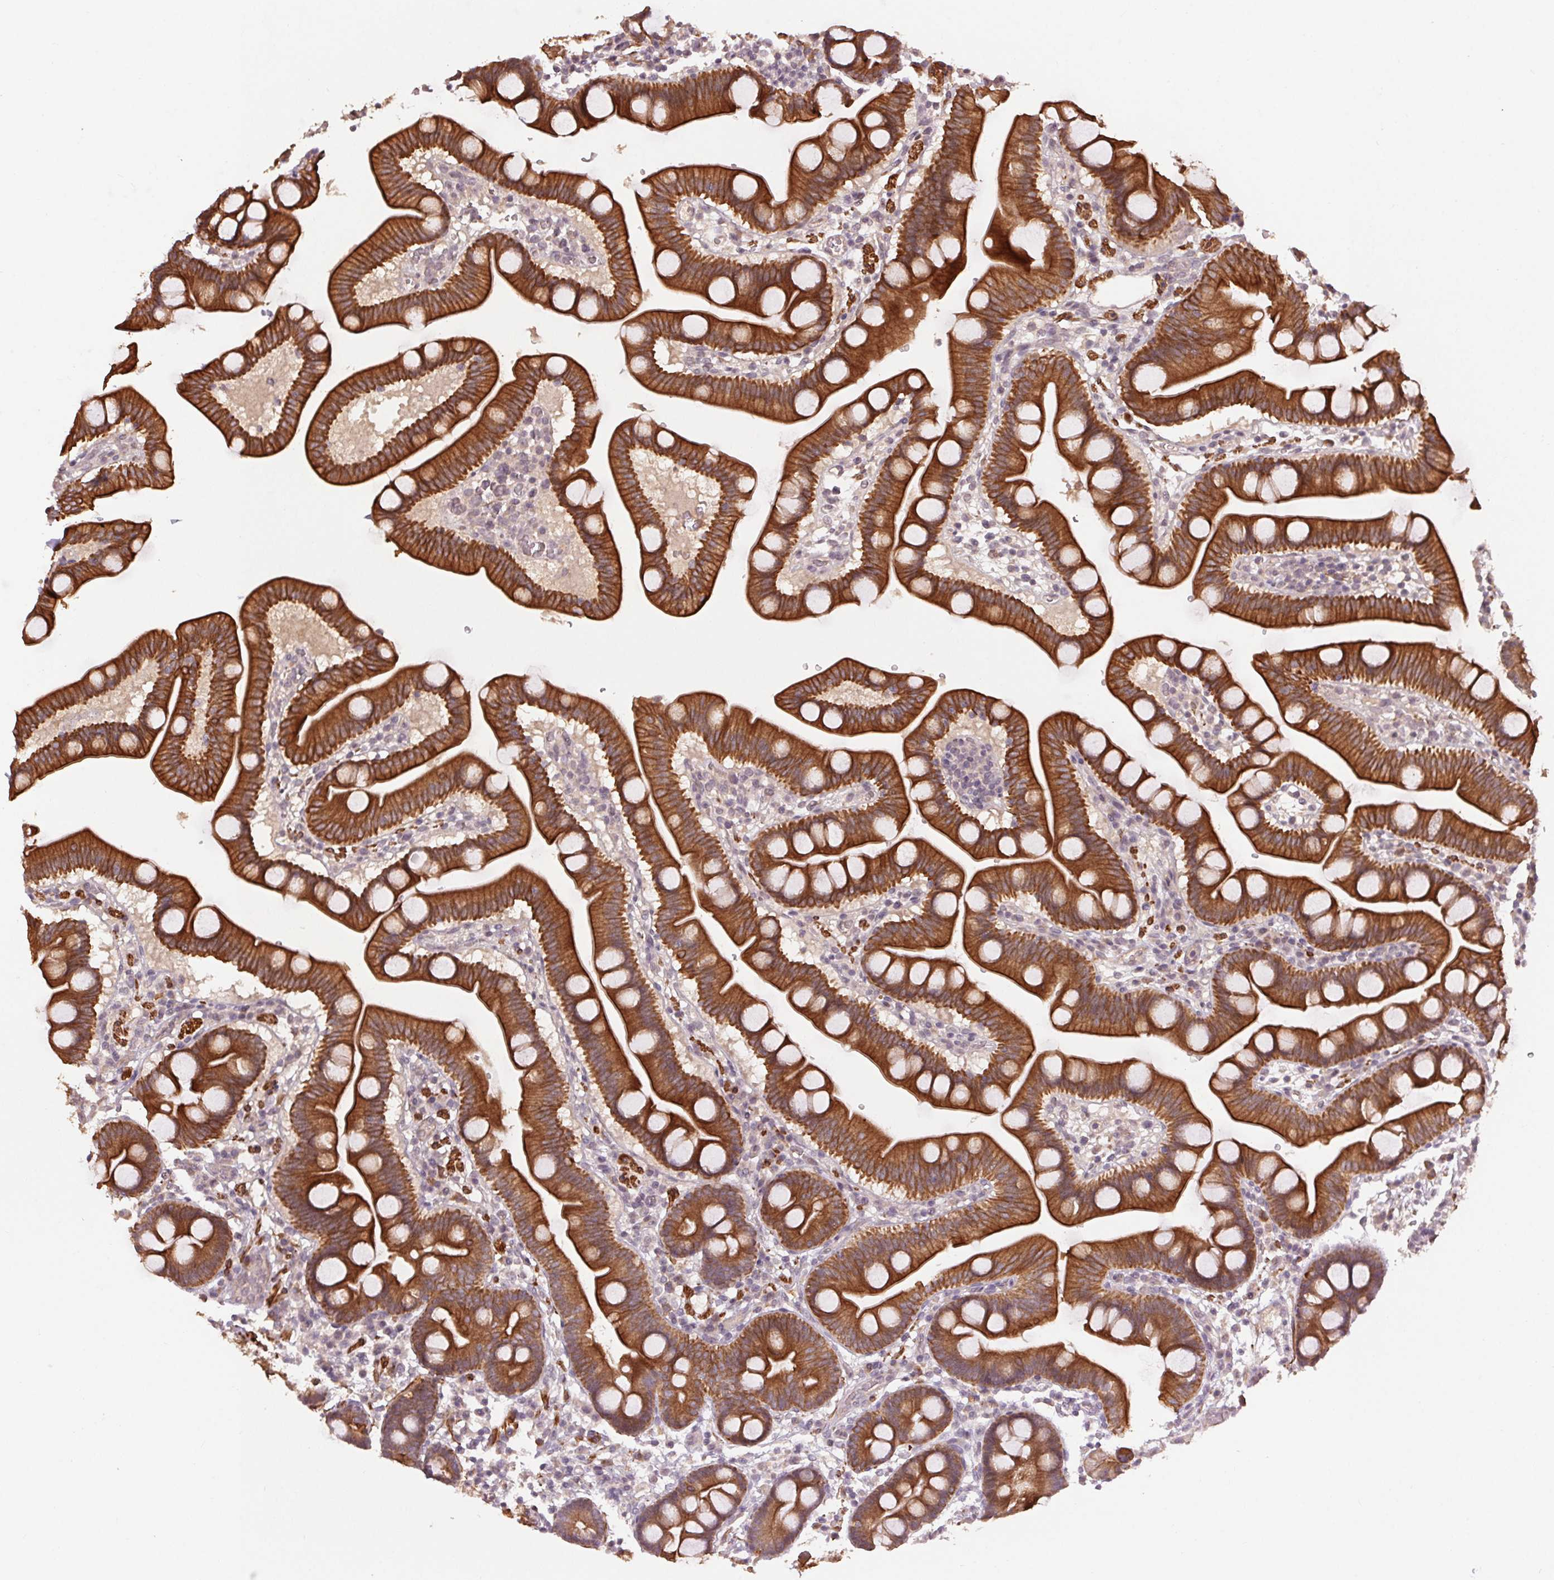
{"staining": {"intensity": "strong", "quantity": ">75%", "location": "cytoplasmic/membranous"}, "tissue": "duodenum", "cell_type": "Glandular cells", "image_type": "normal", "snomed": [{"axis": "morphology", "description": "Normal tissue, NOS"}, {"axis": "topography", "description": "Pancreas"}, {"axis": "topography", "description": "Duodenum"}], "caption": "This photomicrograph demonstrates immunohistochemistry staining of normal duodenum, with high strong cytoplasmic/membranous positivity in approximately >75% of glandular cells.", "gene": "SMLR1", "patient": {"sex": "male", "age": 59}}